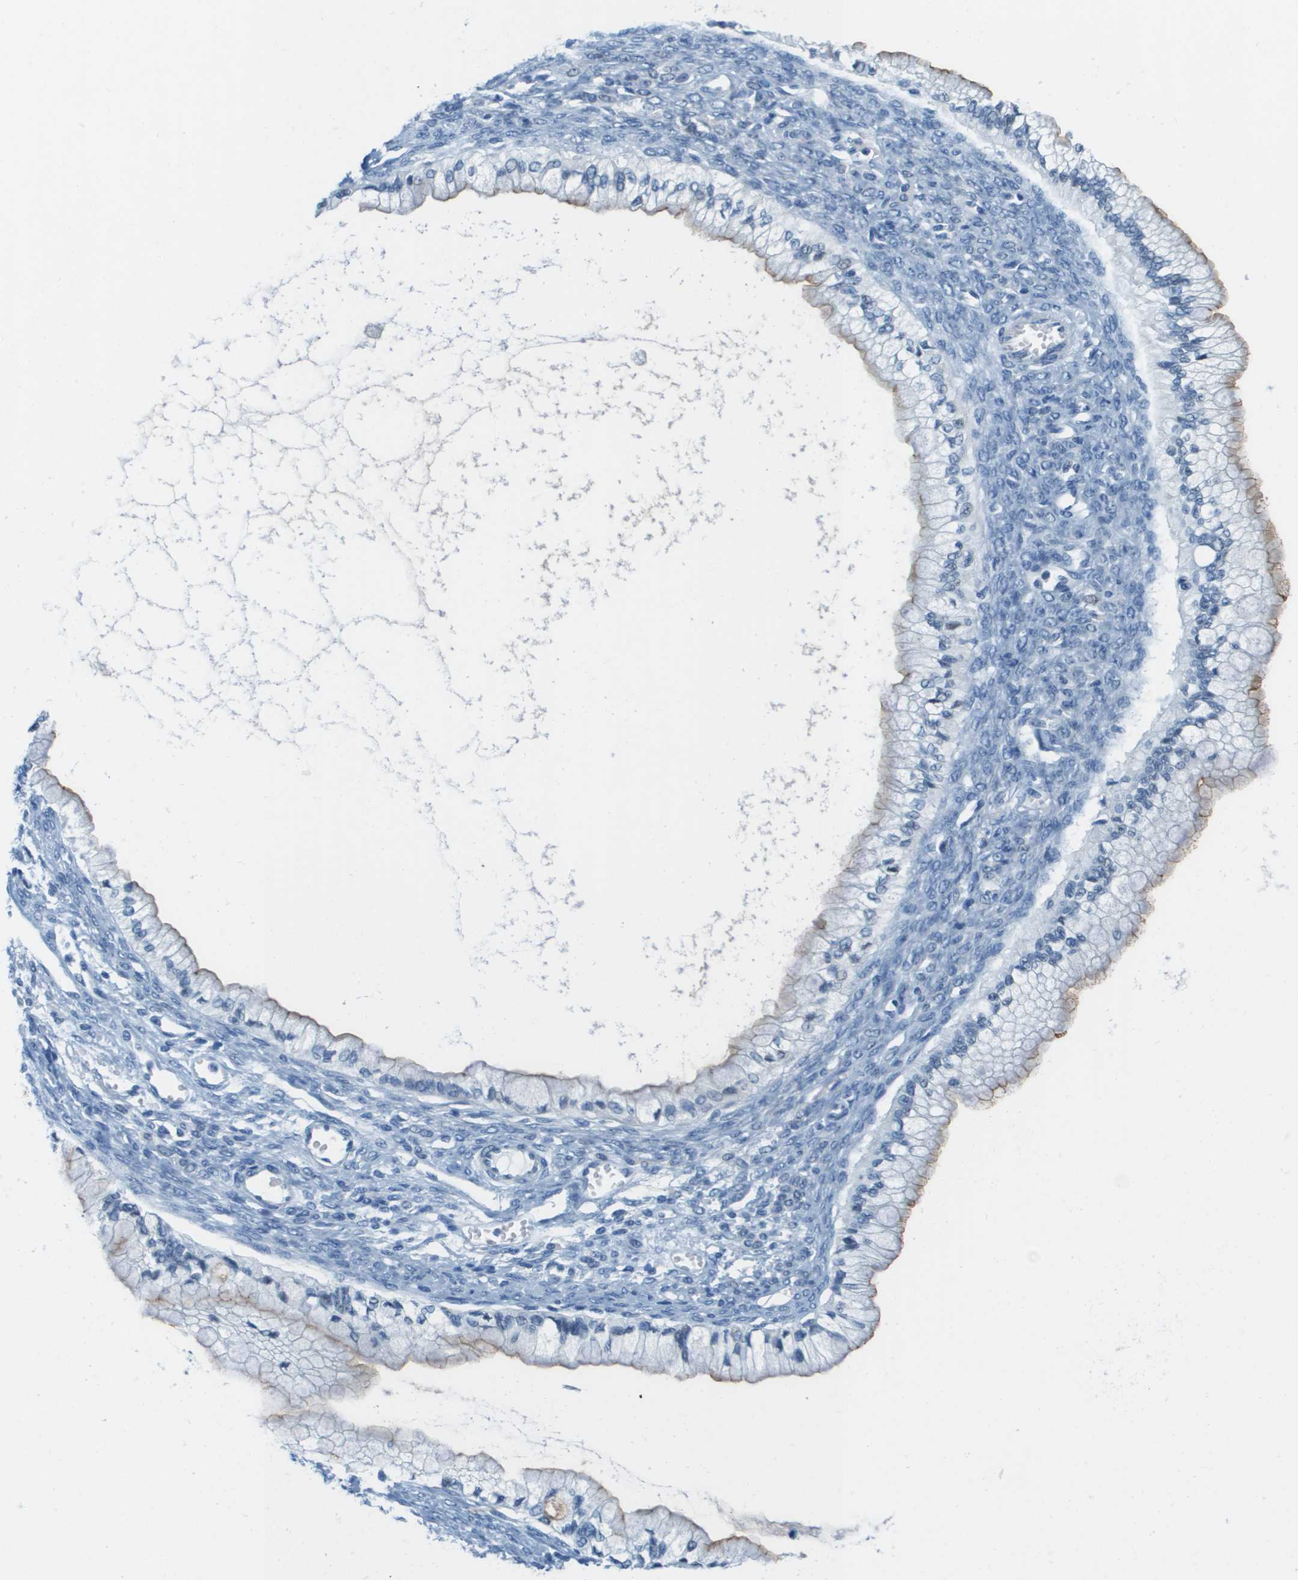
{"staining": {"intensity": "negative", "quantity": "none", "location": "none"}, "tissue": "ovarian cancer", "cell_type": "Tumor cells", "image_type": "cancer", "snomed": [{"axis": "morphology", "description": "Cystadenocarcinoma, mucinous, NOS"}, {"axis": "topography", "description": "Ovary"}], "caption": "Tumor cells are negative for brown protein staining in ovarian cancer (mucinous cystadenocarcinoma). (Brightfield microscopy of DAB immunohistochemistry (IHC) at high magnification).", "gene": "CDHR2", "patient": {"sex": "female", "age": 57}}